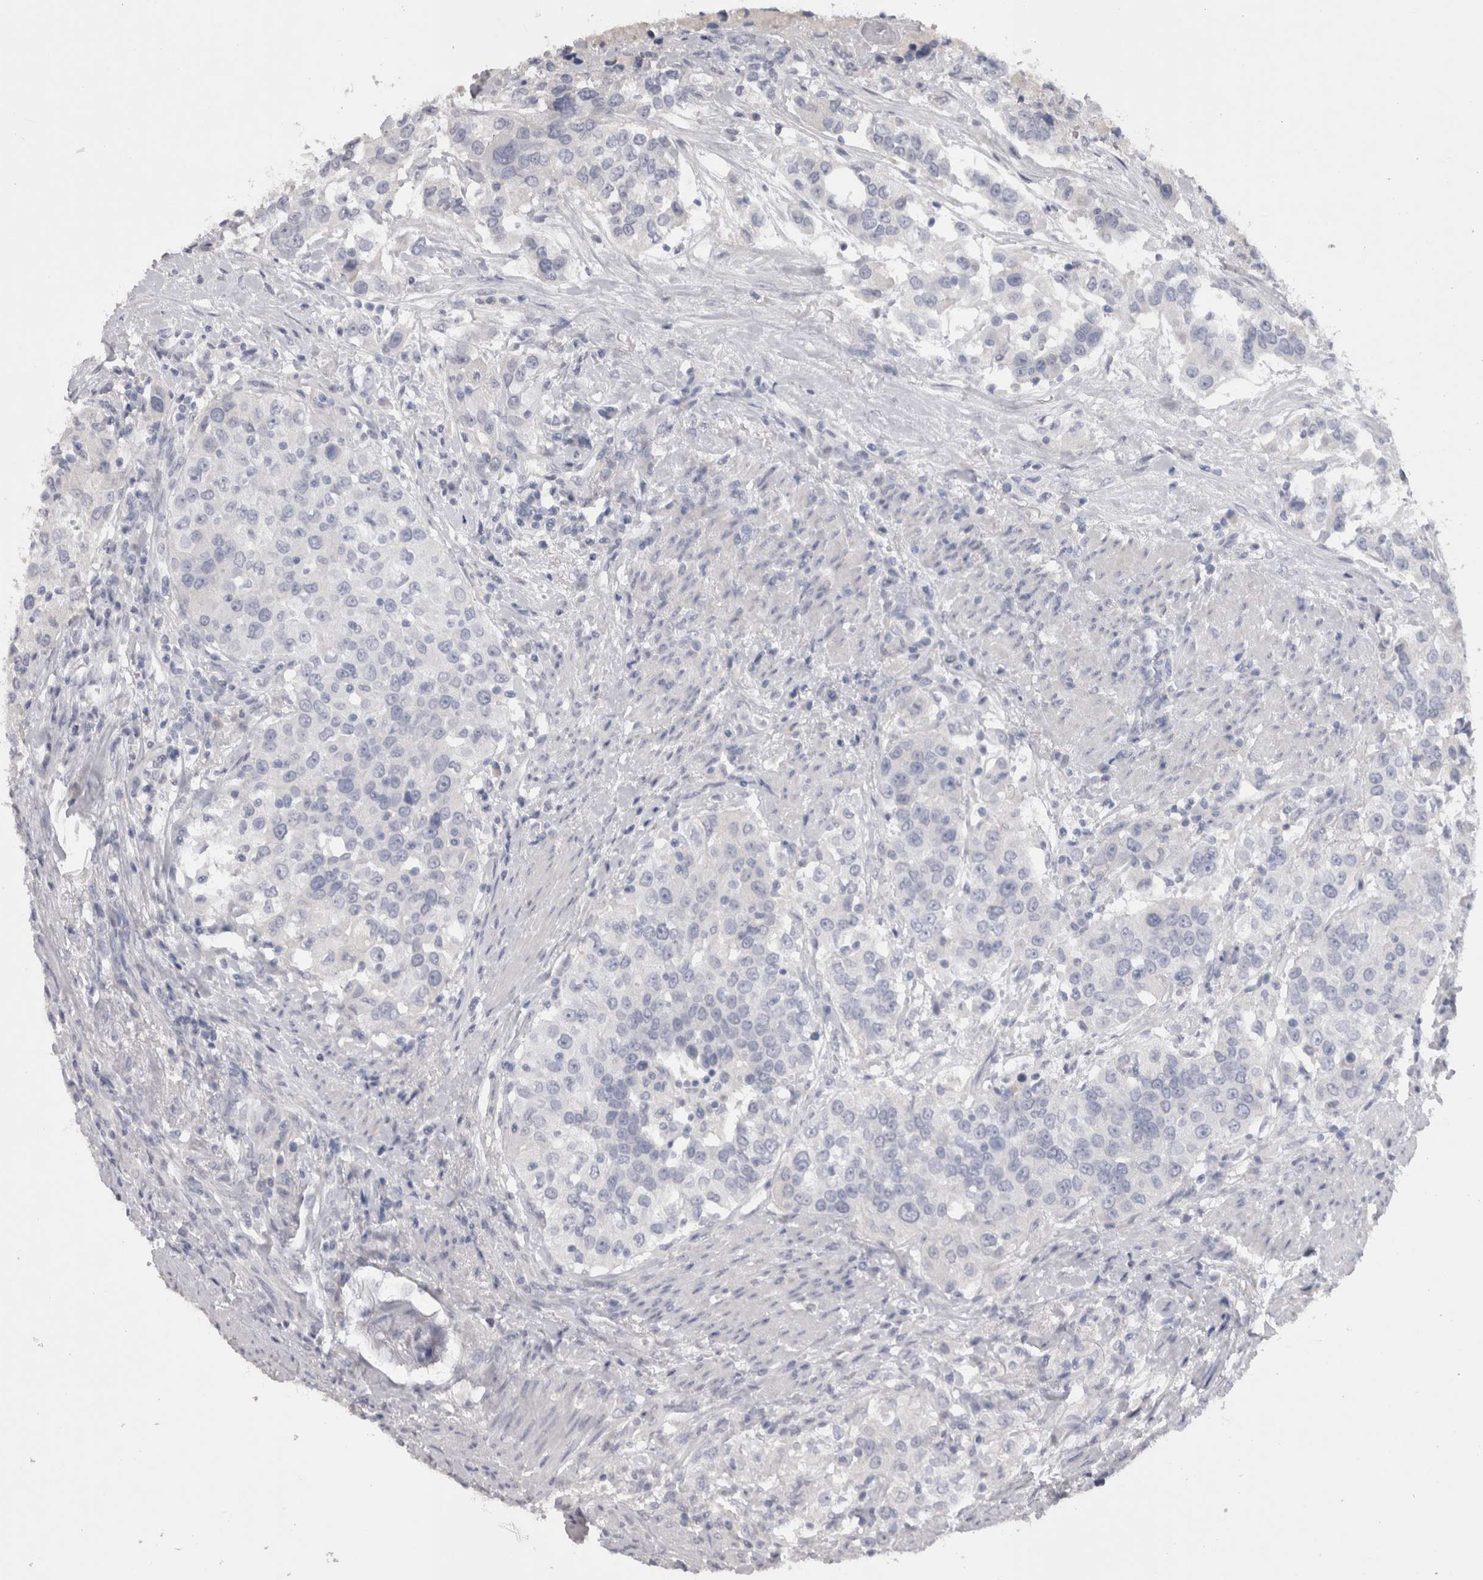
{"staining": {"intensity": "negative", "quantity": "none", "location": "none"}, "tissue": "urothelial cancer", "cell_type": "Tumor cells", "image_type": "cancer", "snomed": [{"axis": "morphology", "description": "Urothelial carcinoma, High grade"}, {"axis": "topography", "description": "Urinary bladder"}], "caption": "Immunohistochemistry histopathology image of neoplastic tissue: urothelial carcinoma (high-grade) stained with DAB exhibits no significant protein expression in tumor cells.", "gene": "ADAM2", "patient": {"sex": "female", "age": 80}}